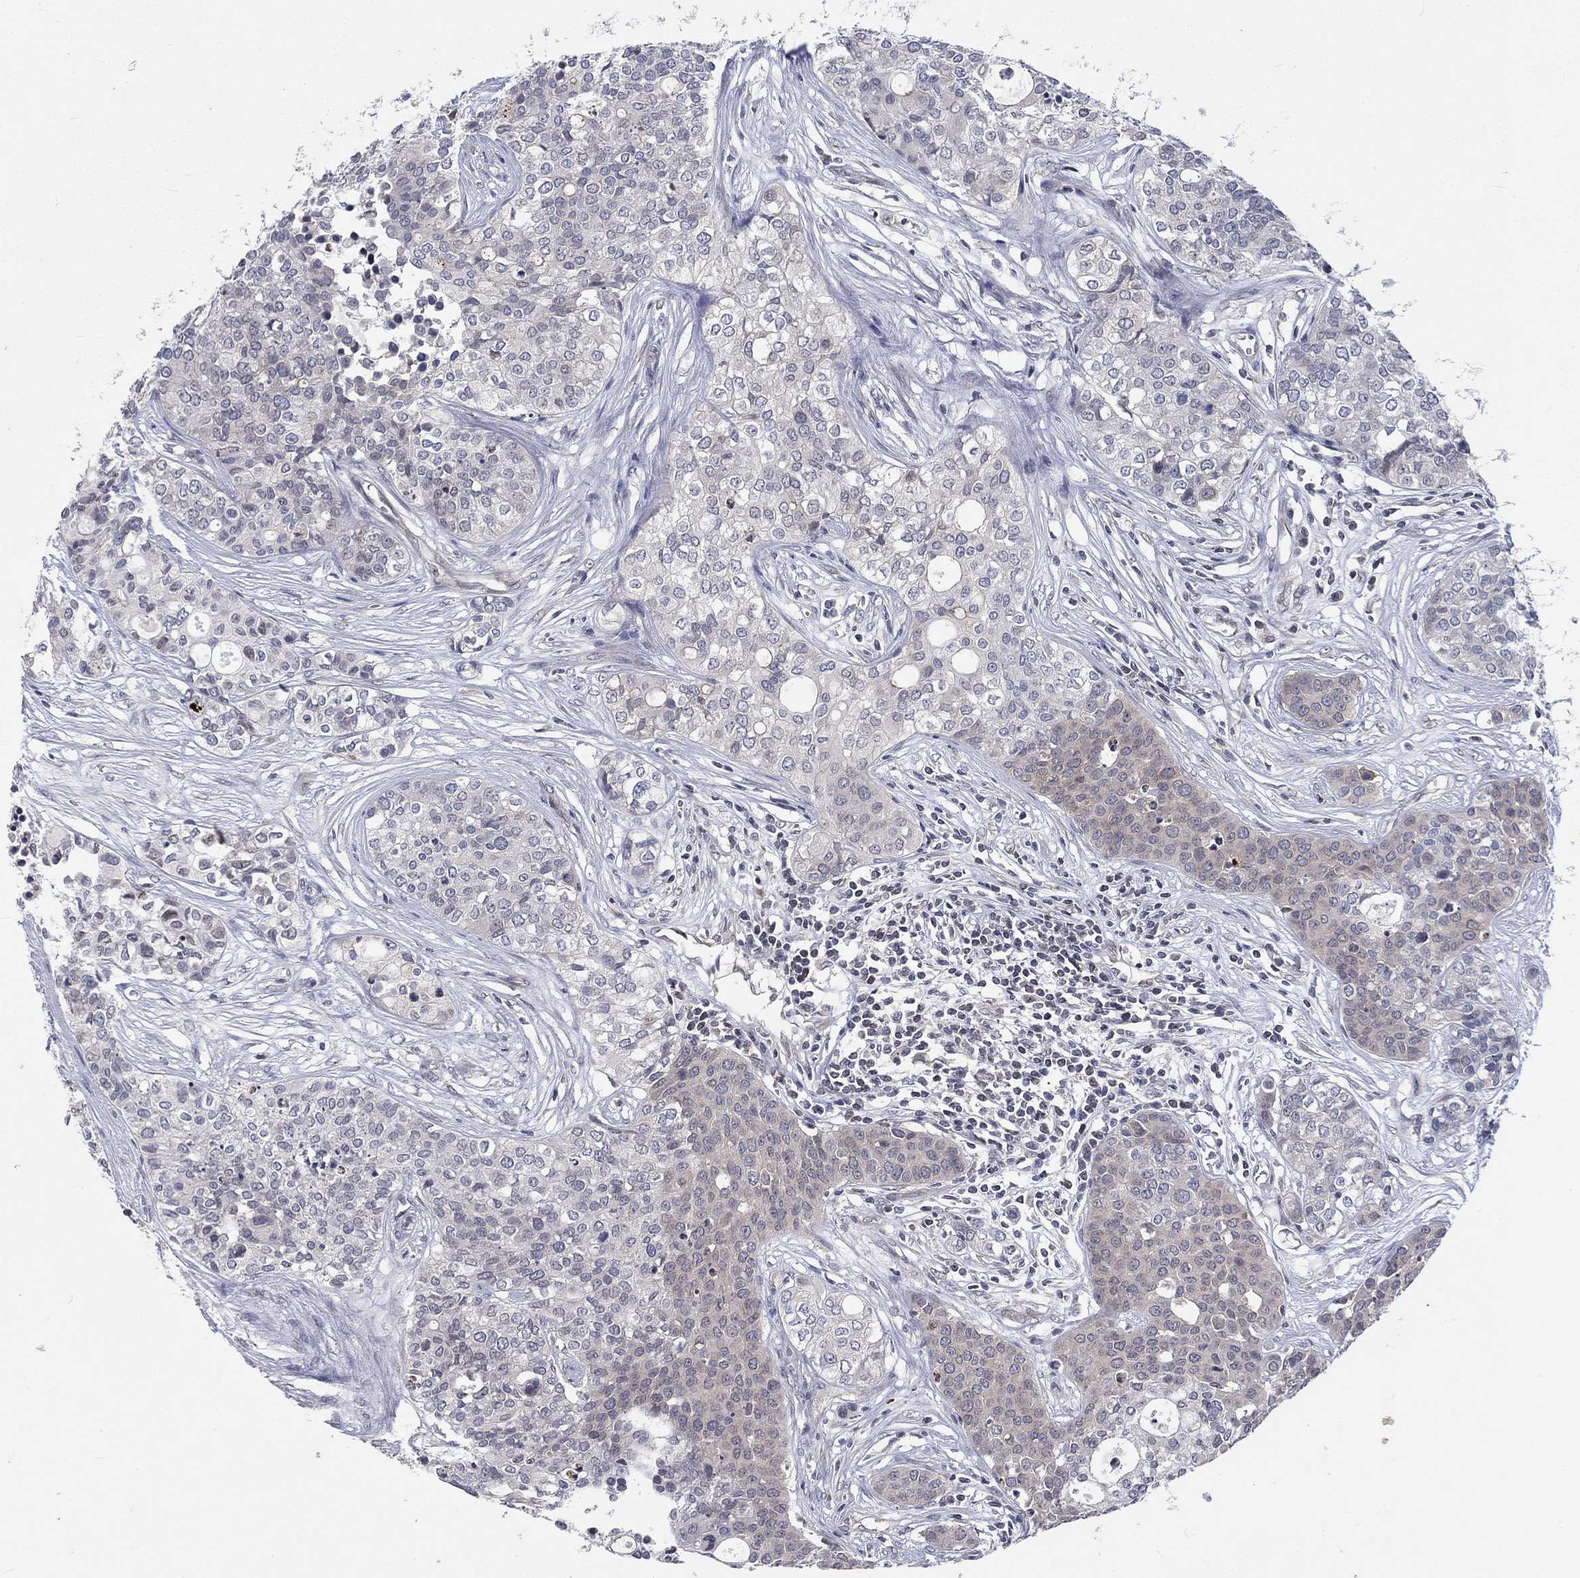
{"staining": {"intensity": "negative", "quantity": "none", "location": "none"}, "tissue": "carcinoid", "cell_type": "Tumor cells", "image_type": "cancer", "snomed": [{"axis": "morphology", "description": "Carcinoid, malignant, NOS"}, {"axis": "topography", "description": "Colon"}], "caption": "A histopathology image of malignant carcinoid stained for a protein reveals no brown staining in tumor cells.", "gene": "CETN3", "patient": {"sex": "male", "age": 81}}